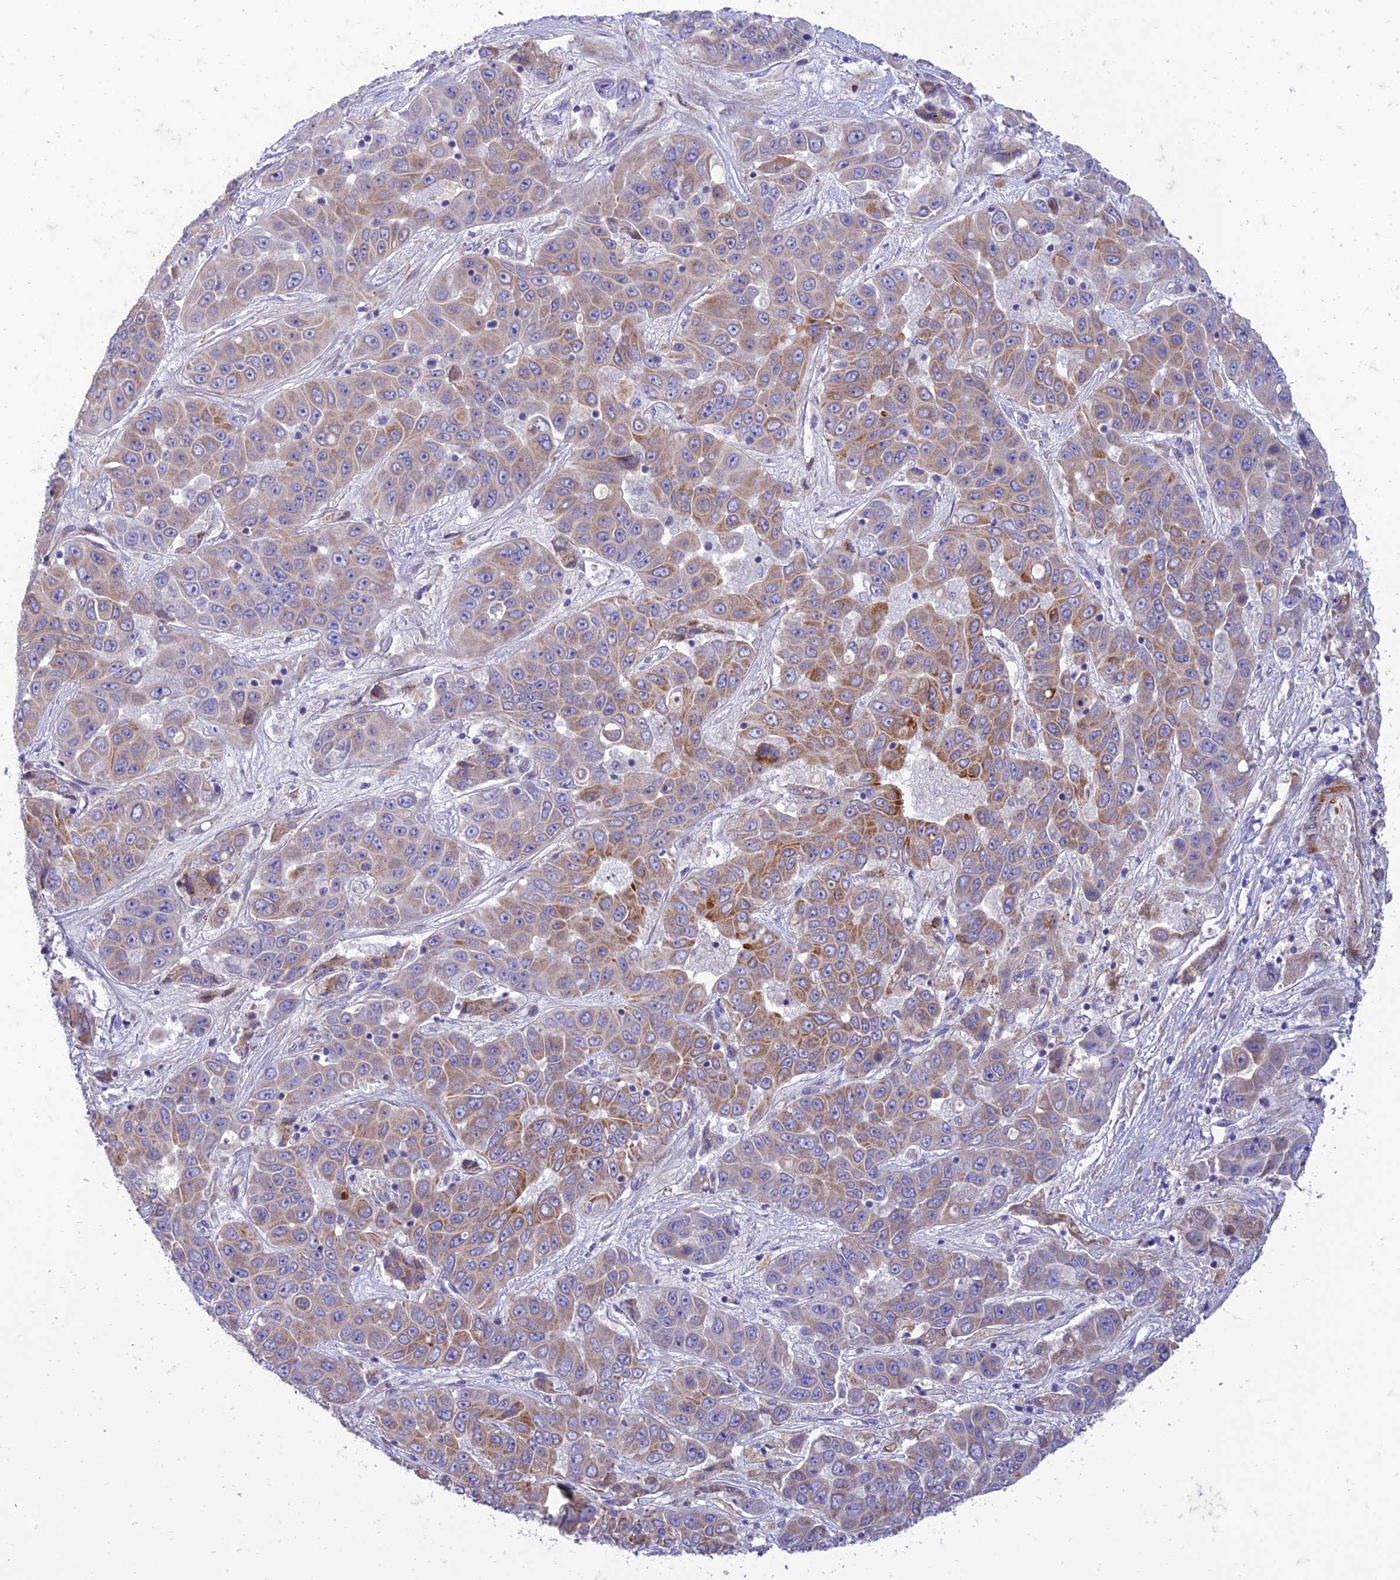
{"staining": {"intensity": "moderate", "quantity": "<25%", "location": "cytoplasmic/membranous"}, "tissue": "liver cancer", "cell_type": "Tumor cells", "image_type": "cancer", "snomed": [{"axis": "morphology", "description": "Cholangiocarcinoma"}, {"axis": "topography", "description": "Liver"}], "caption": "Tumor cells exhibit low levels of moderate cytoplasmic/membranous expression in about <25% of cells in human liver cholangiocarcinoma.", "gene": "SEL1L3", "patient": {"sex": "female", "age": 52}}